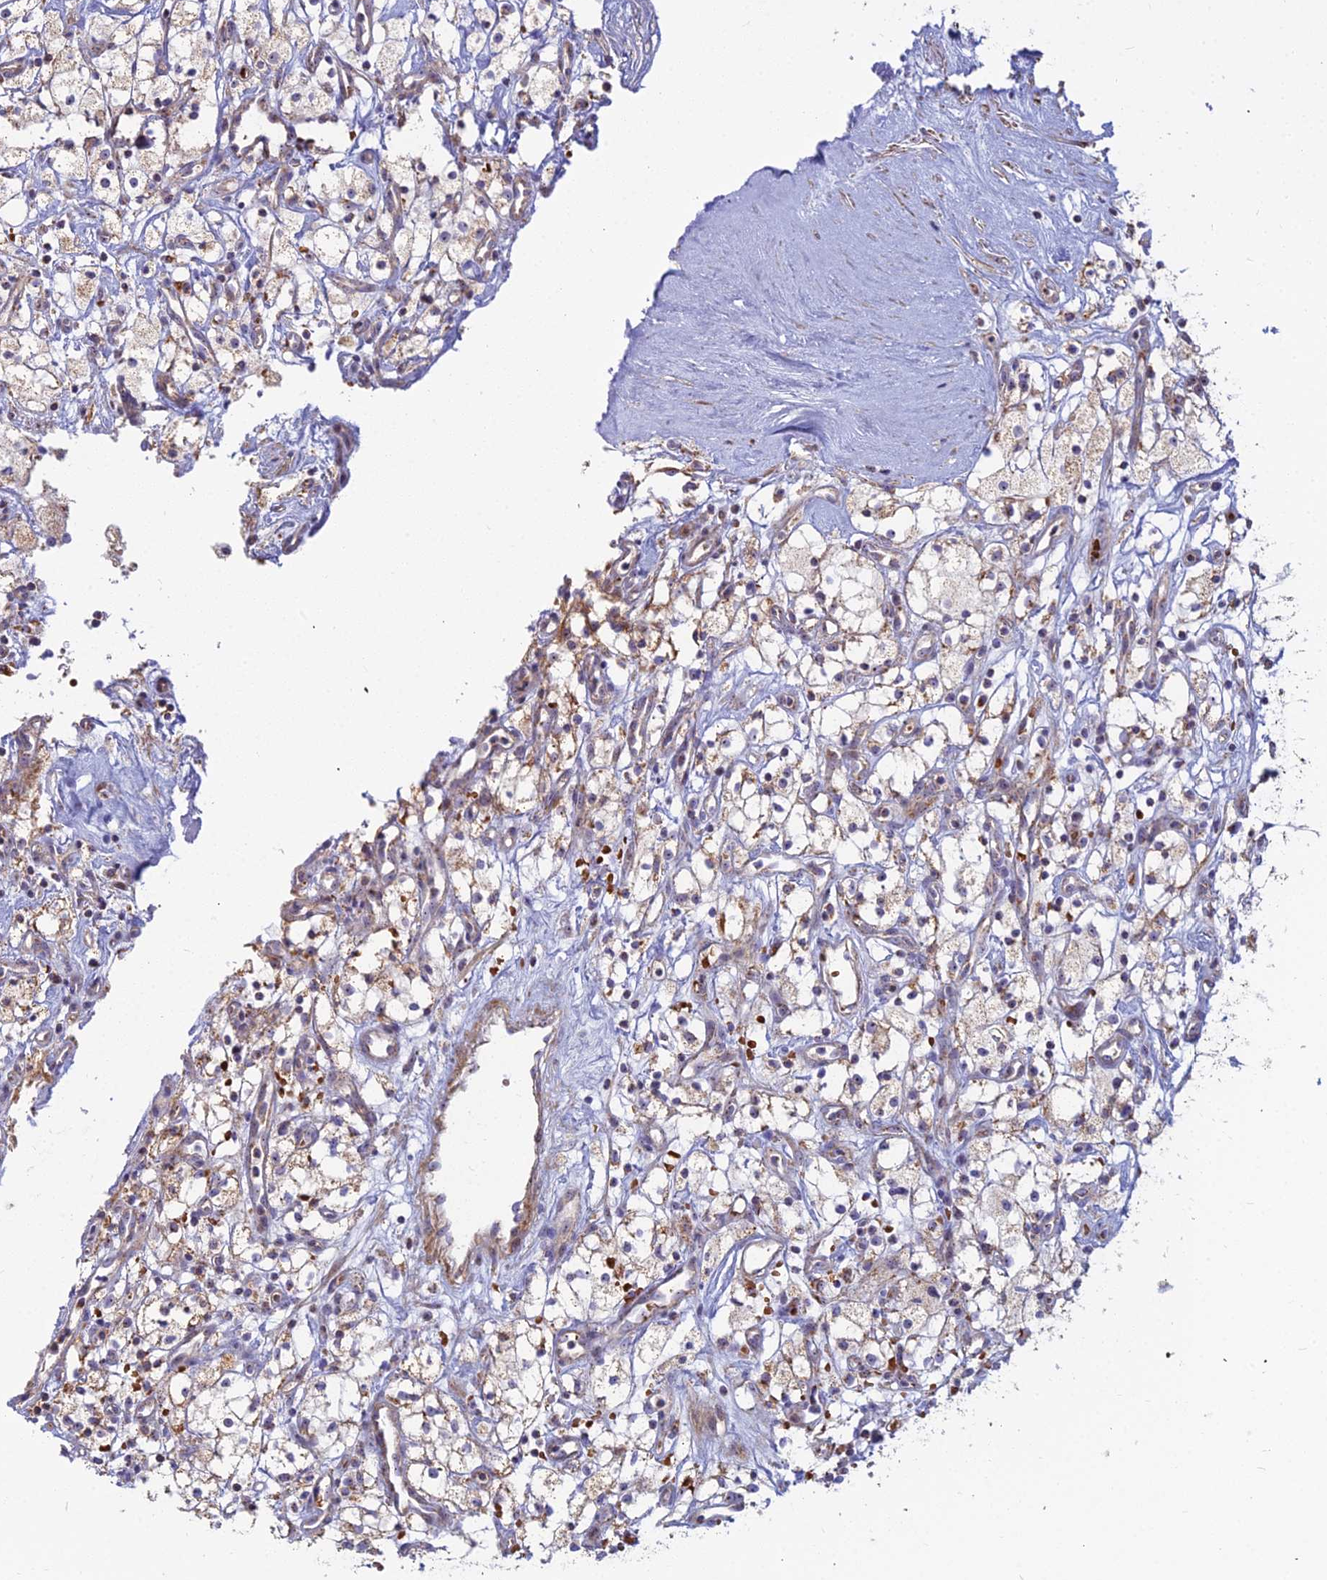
{"staining": {"intensity": "weak", "quantity": "25%-75%", "location": "cytoplasmic/membranous"}, "tissue": "renal cancer", "cell_type": "Tumor cells", "image_type": "cancer", "snomed": [{"axis": "morphology", "description": "Adenocarcinoma, NOS"}, {"axis": "topography", "description": "Kidney"}], "caption": "Immunohistochemistry (IHC) (DAB) staining of human renal adenocarcinoma shows weak cytoplasmic/membranous protein staining in approximately 25%-75% of tumor cells.", "gene": "SLC35F4", "patient": {"sex": "male", "age": 59}}